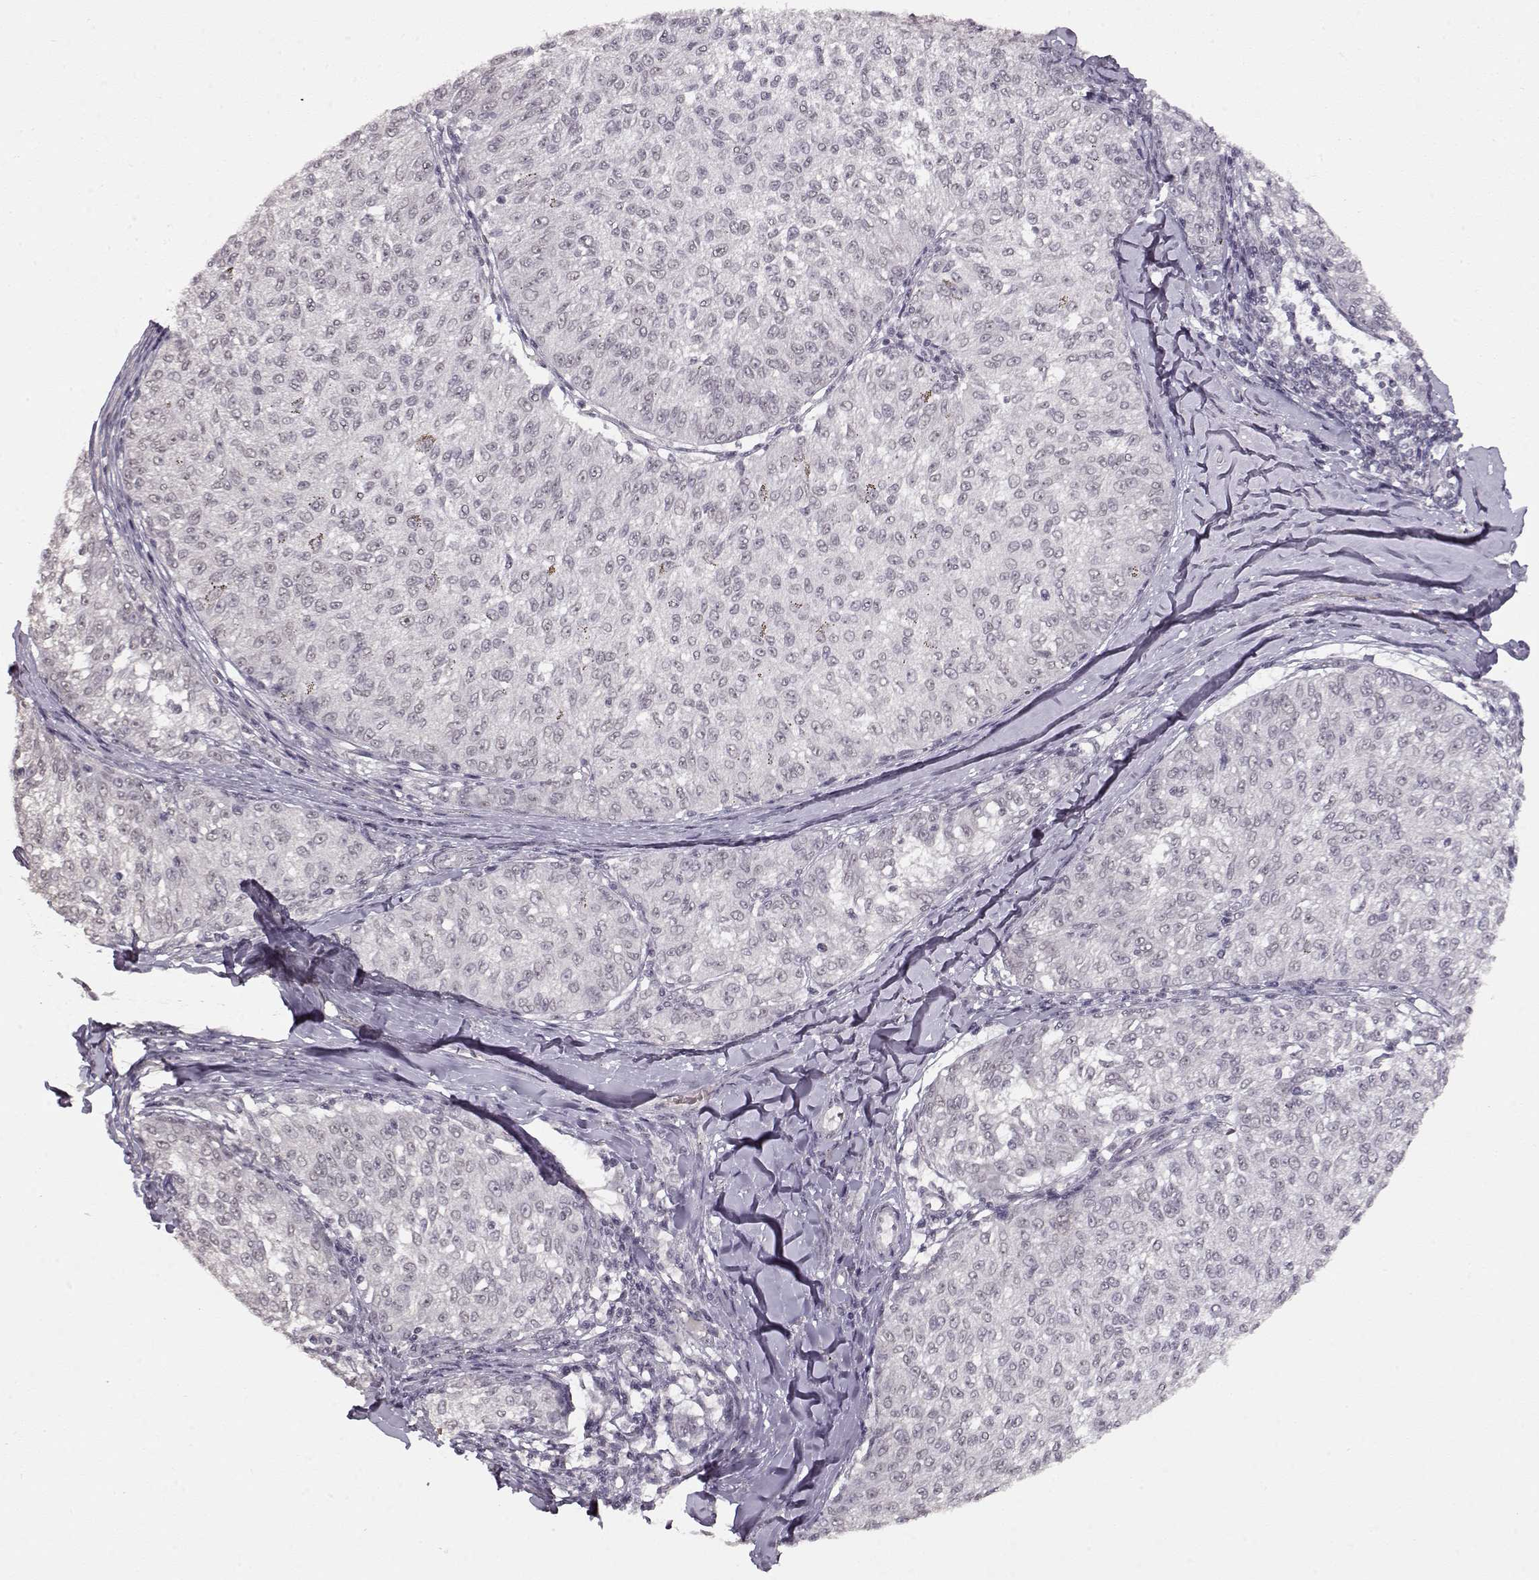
{"staining": {"intensity": "negative", "quantity": "none", "location": "none"}, "tissue": "melanoma", "cell_type": "Tumor cells", "image_type": "cancer", "snomed": [{"axis": "morphology", "description": "Malignant melanoma, NOS"}, {"axis": "topography", "description": "Skin"}], "caption": "Protein analysis of melanoma shows no significant positivity in tumor cells.", "gene": "PCP4", "patient": {"sex": "female", "age": 72}}